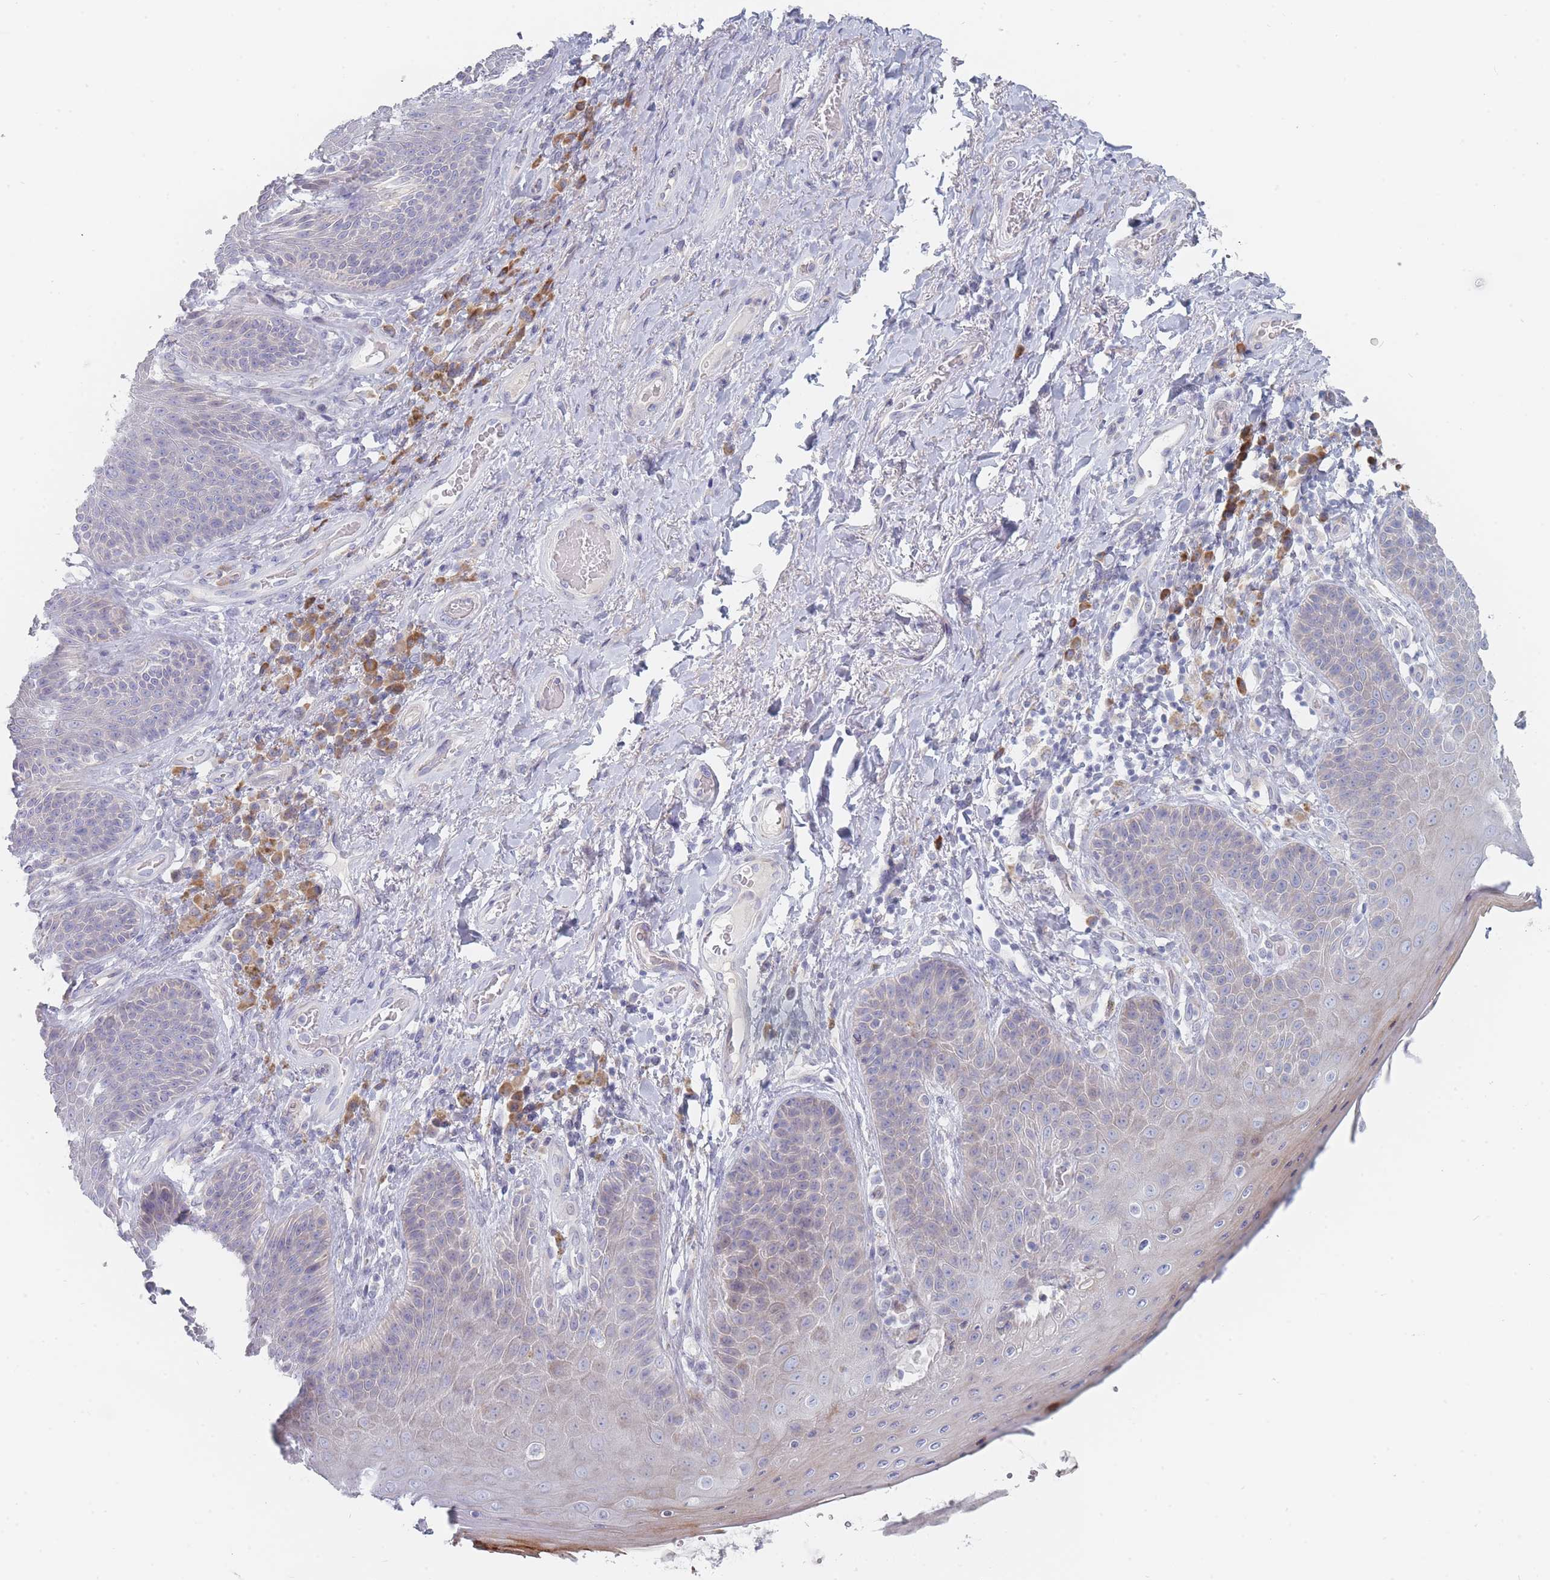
{"staining": {"intensity": "negative", "quantity": "none", "location": "none"}, "tissue": "skin", "cell_type": "Epidermal cells", "image_type": "normal", "snomed": [{"axis": "morphology", "description": "Normal tissue, NOS"}, {"axis": "topography", "description": "Anal"}], "caption": "A high-resolution micrograph shows immunohistochemistry staining of benign skin, which exhibits no significant expression in epidermal cells.", "gene": "SPATS1", "patient": {"sex": "female", "age": 89}}